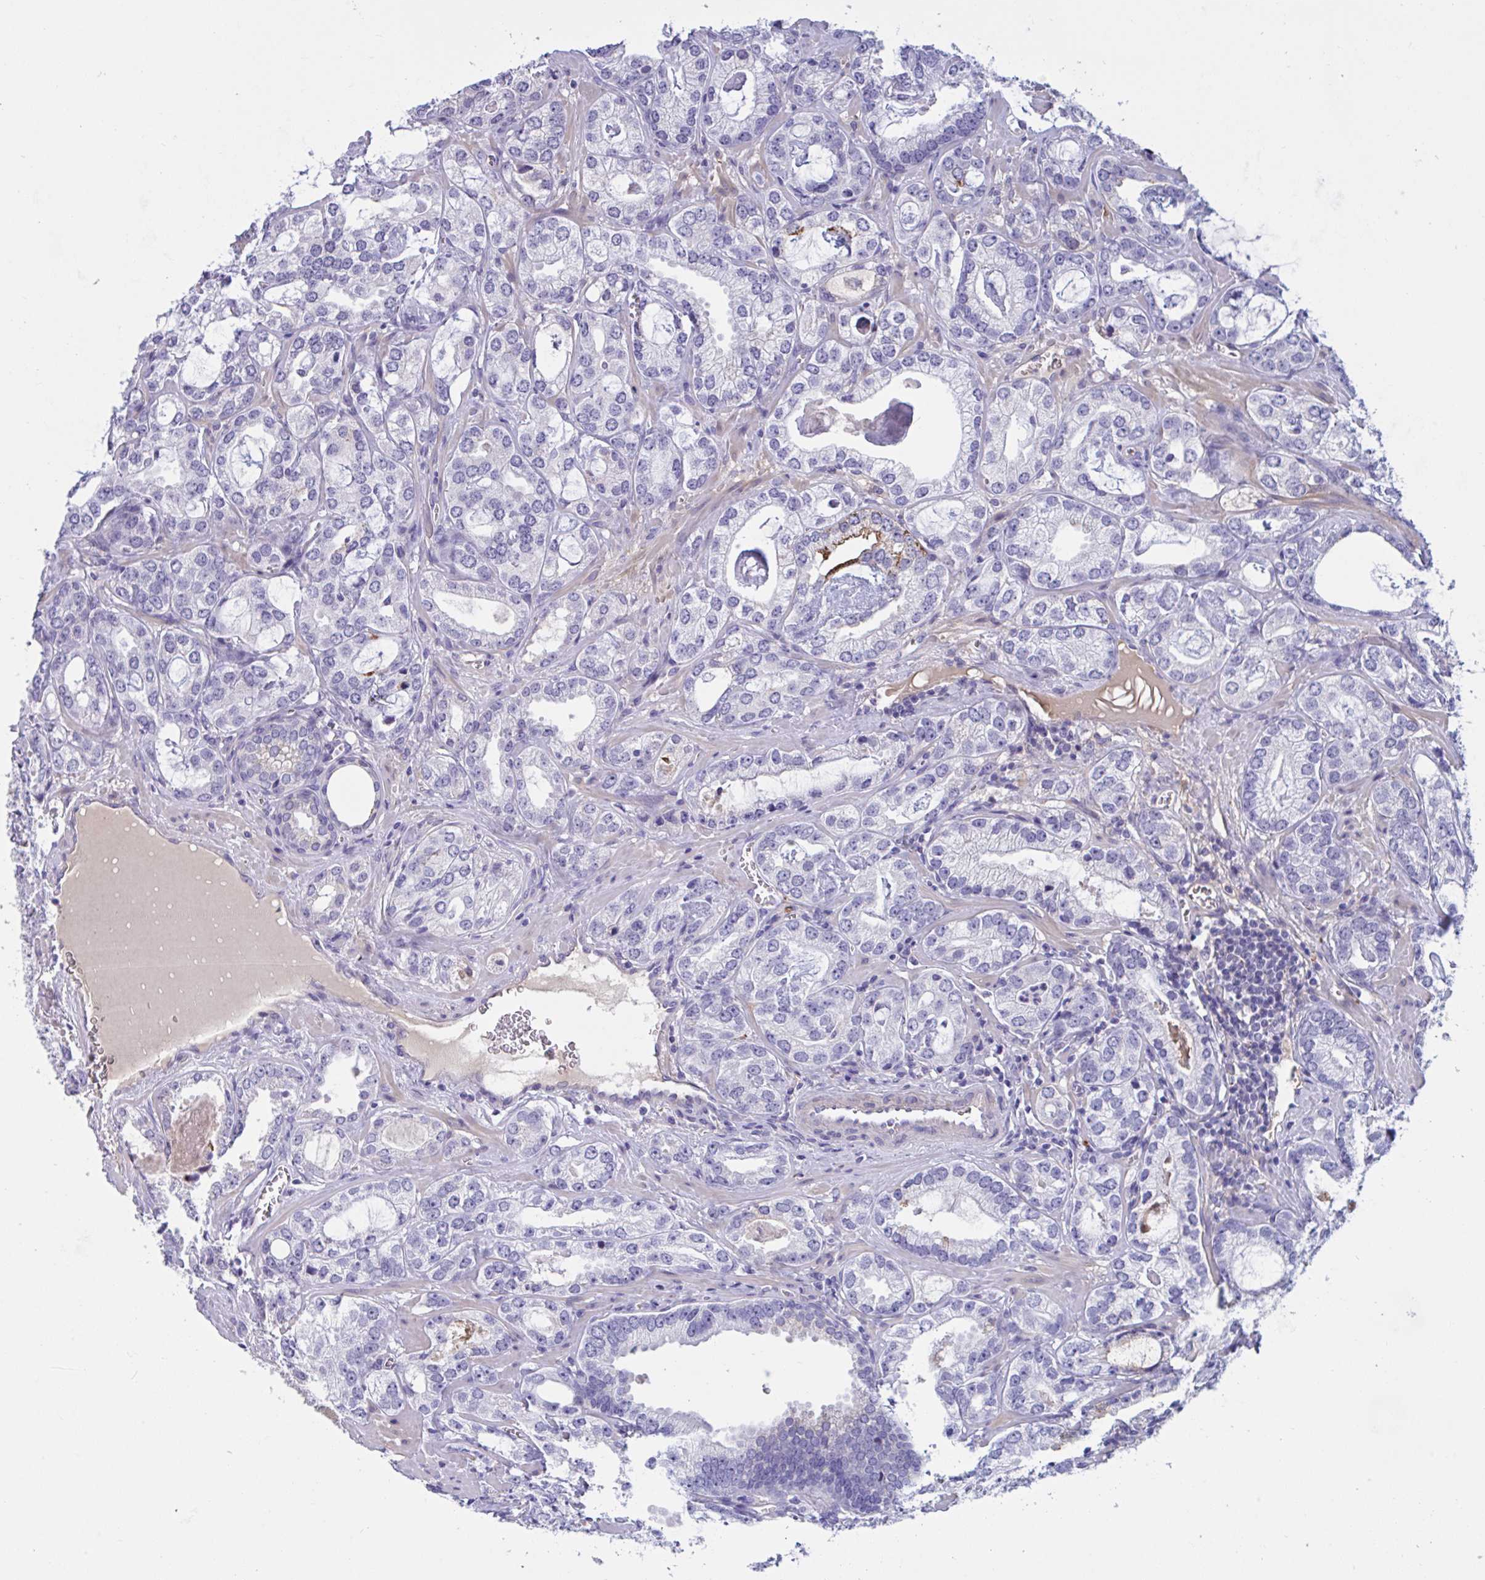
{"staining": {"intensity": "negative", "quantity": "none", "location": "none"}, "tissue": "prostate cancer", "cell_type": "Tumor cells", "image_type": "cancer", "snomed": [{"axis": "morphology", "description": "Adenocarcinoma, Medium grade"}, {"axis": "topography", "description": "Prostate"}], "caption": "Immunohistochemical staining of human prostate cancer (medium-grade adenocarcinoma) displays no significant positivity in tumor cells.", "gene": "MS4A14", "patient": {"sex": "male", "age": 57}}